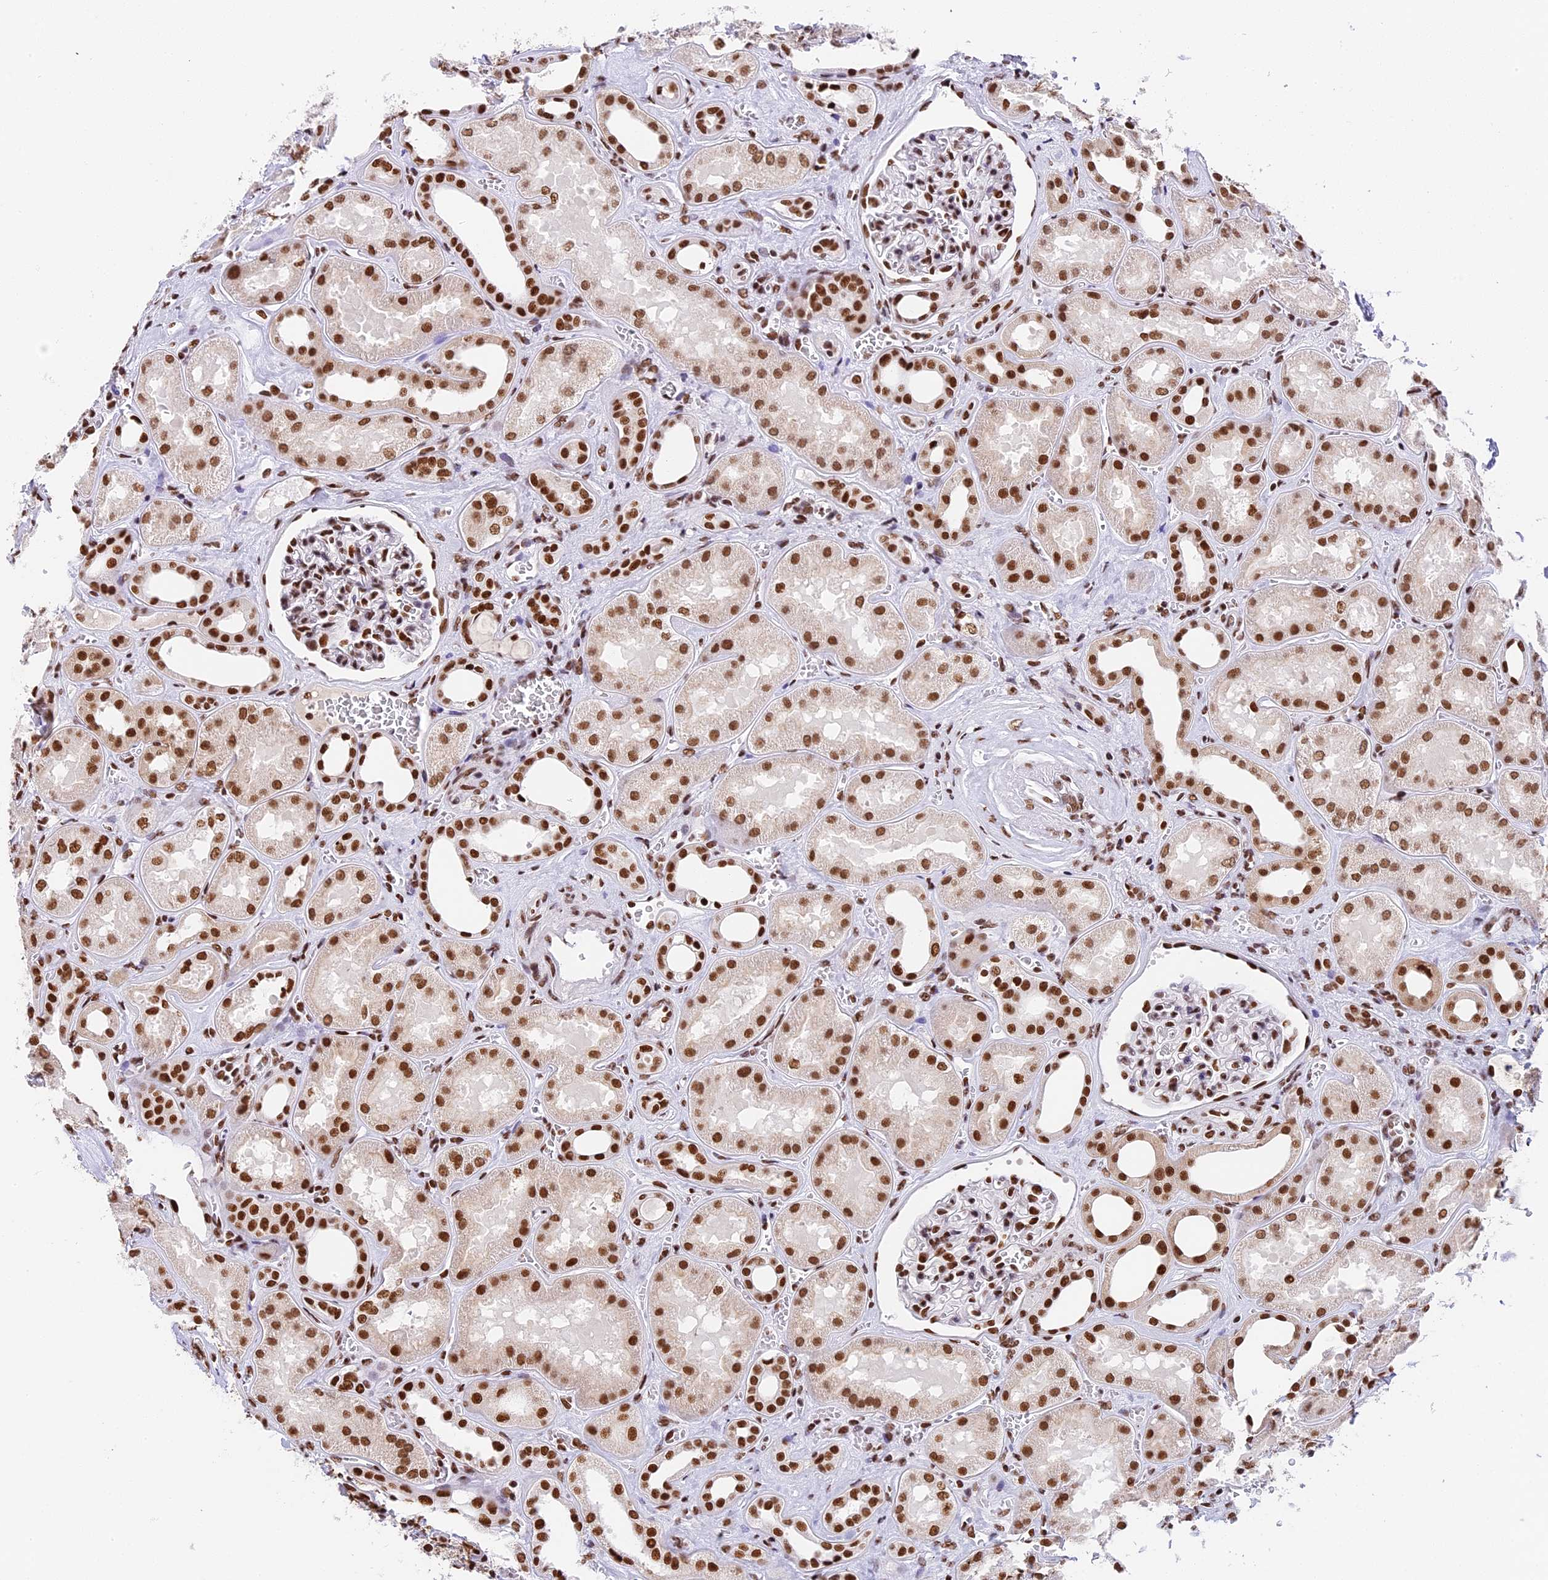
{"staining": {"intensity": "strong", "quantity": ">75%", "location": "nuclear"}, "tissue": "kidney", "cell_type": "Cells in glomeruli", "image_type": "normal", "snomed": [{"axis": "morphology", "description": "Normal tissue, NOS"}, {"axis": "morphology", "description": "Adenocarcinoma, NOS"}, {"axis": "topography", "description": "Kidney"}], "caption": "Brown immunohistochemical staining in benign kidney displays strong nuclear expression in approximately >75% of cells in glomeruli. Using DAB (brown) and hematoxylin (blue) stains, captured at high magnification using brightfield microscopy.", "gene": "SBNO1", "patient": {"sex": "female", "age": 68}}